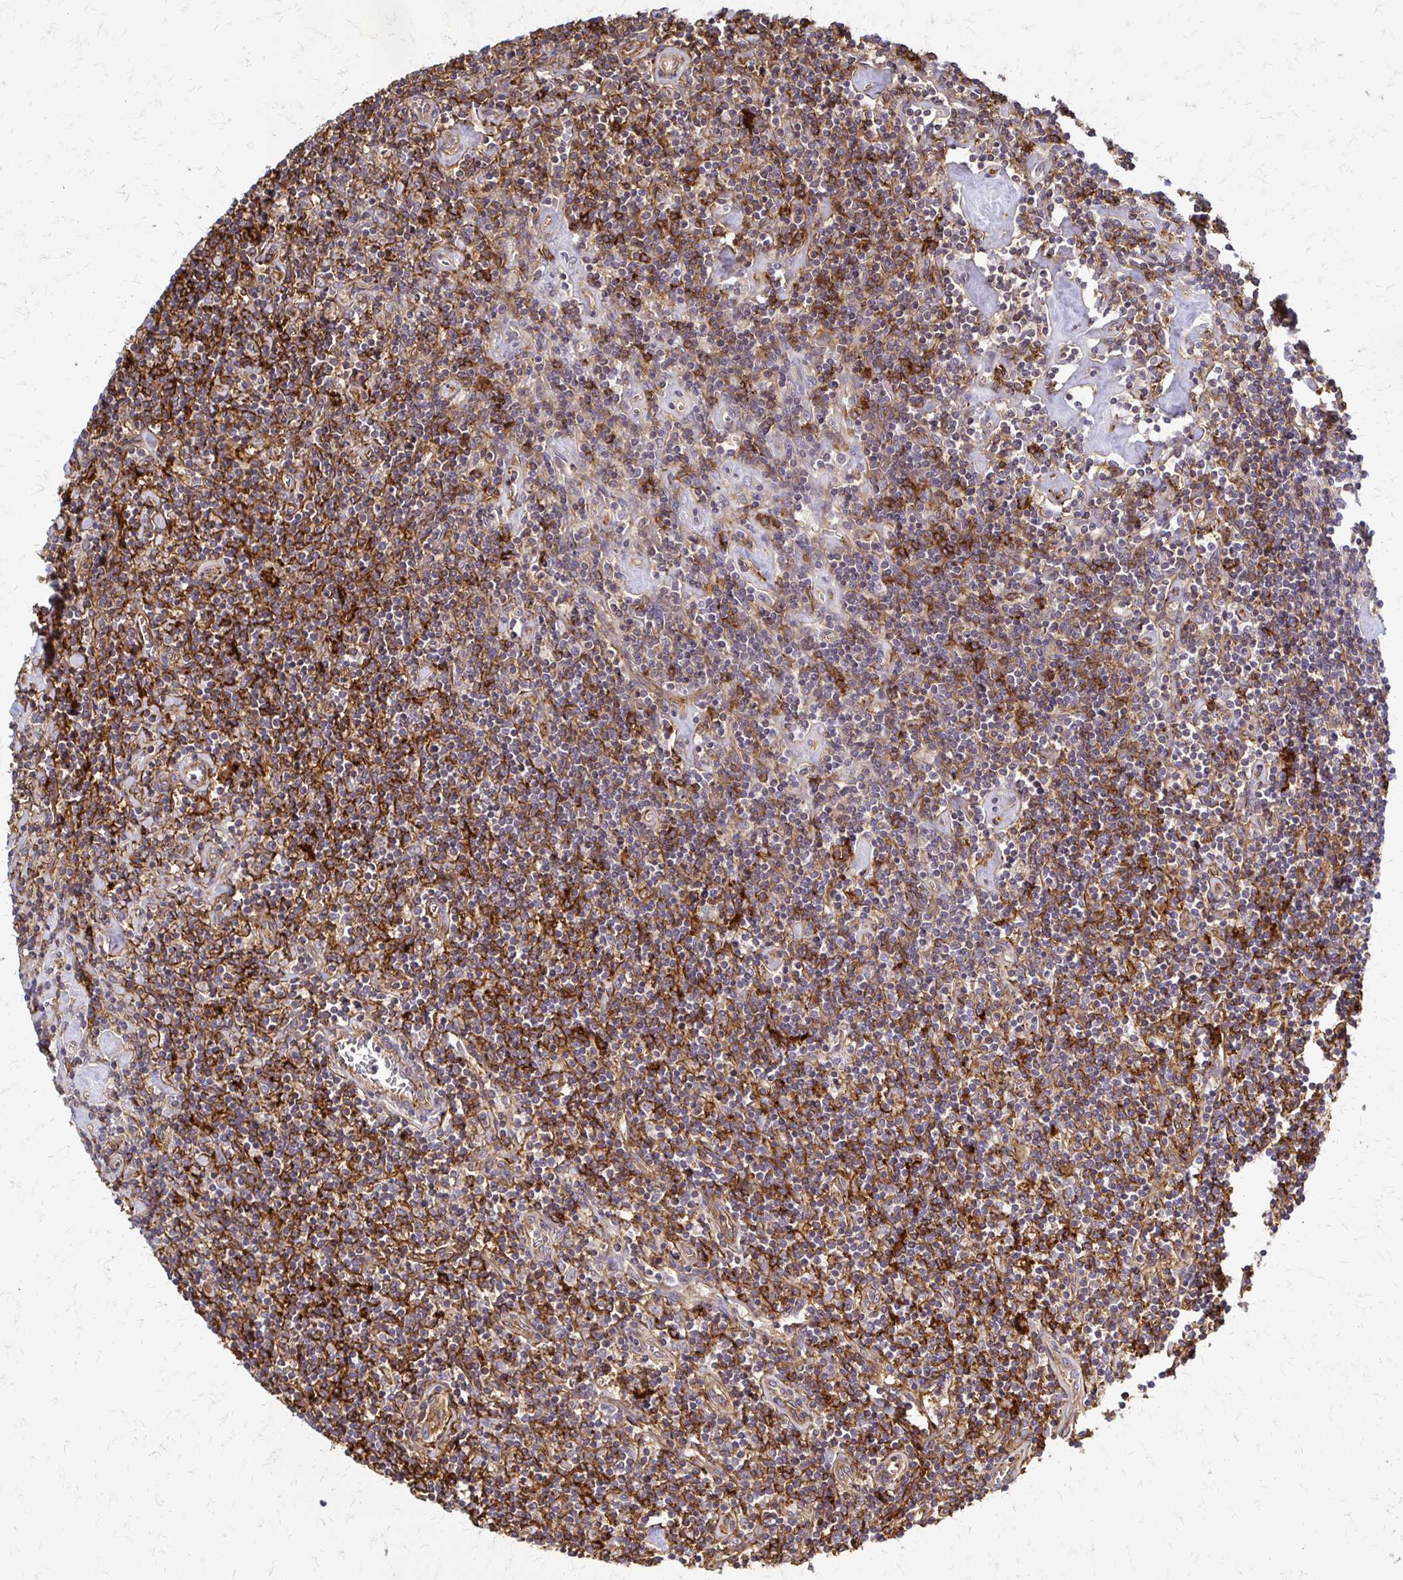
{"staining": {"intensity": "strong", "quantity": "25%-75%", "location": "cytoplasmic/membranous"}, "tissue": "lymphoma", "cell_type": "Tumor cells", "image_type": "cancer", "snomed": [{"axis": "morphology", "description": "Hodgkin's disease, NOS"}, {"axis": "topography", "description": "Lymph node"}], "caption": "Lymphoma tissue displays strong cytoplasmic/membranous expression in approximately 25%-75% of tumor cells", "gene": "SLC9A9", "patient": {"sex": "male", "age": 40}}